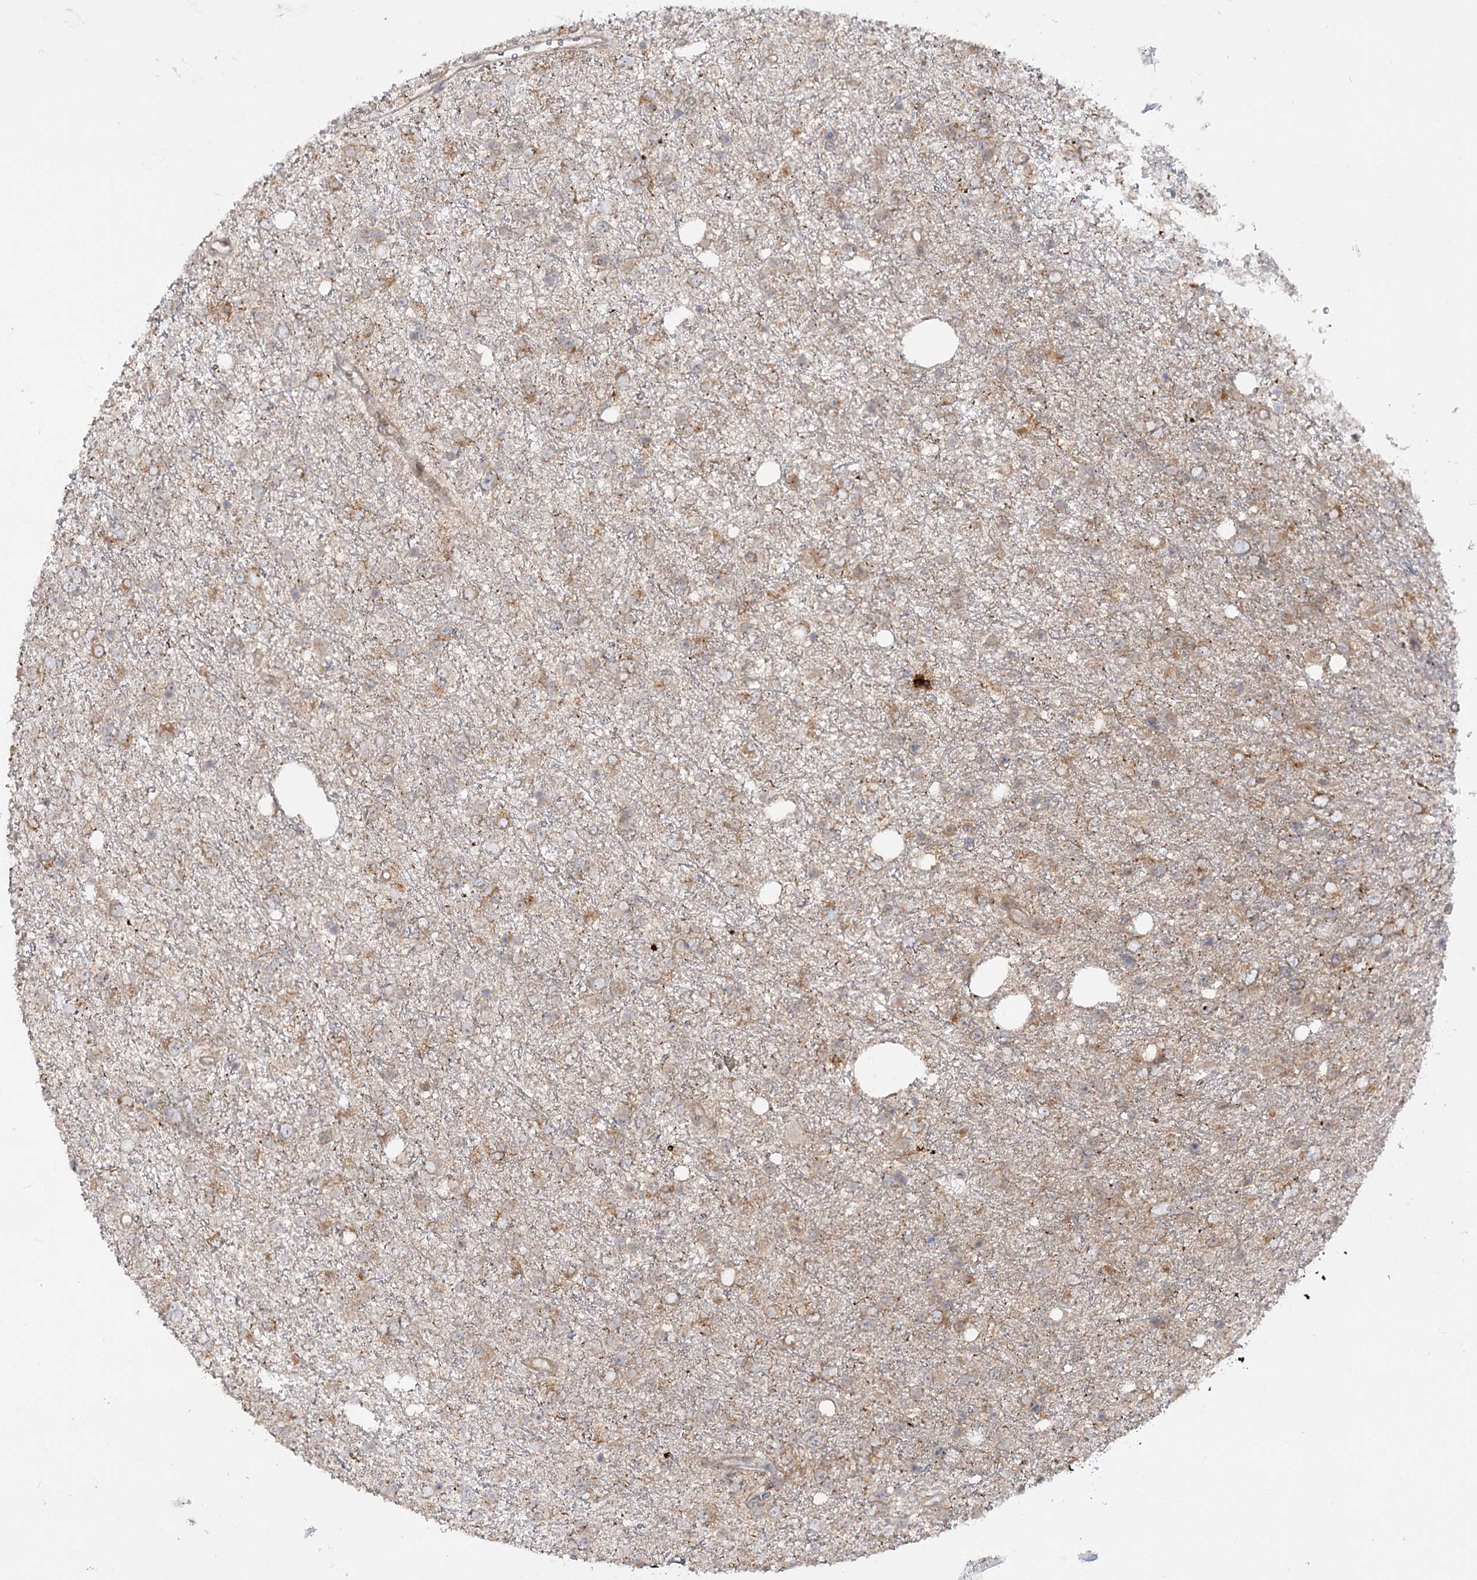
{"staining": {"intensity": "weak", "quantity": "<25%", "location": "cytoplasmic/membranous"}, "tissue": "glioma", "cell_type": "Tumor cells", "image_type": "cancer", "snomed": [{"axis": "morphology", "description": "Glioma, malignant, Low grade"}, {"axis": "topography", "description": "Cerebral cortex"}], "caption": "This is a photomicrograph of immunohistochemistry staining of glioma, which shows no expression in tumor cells.", "gene": "SYTL1", "patient": {"sex": "female", "age": 39}}